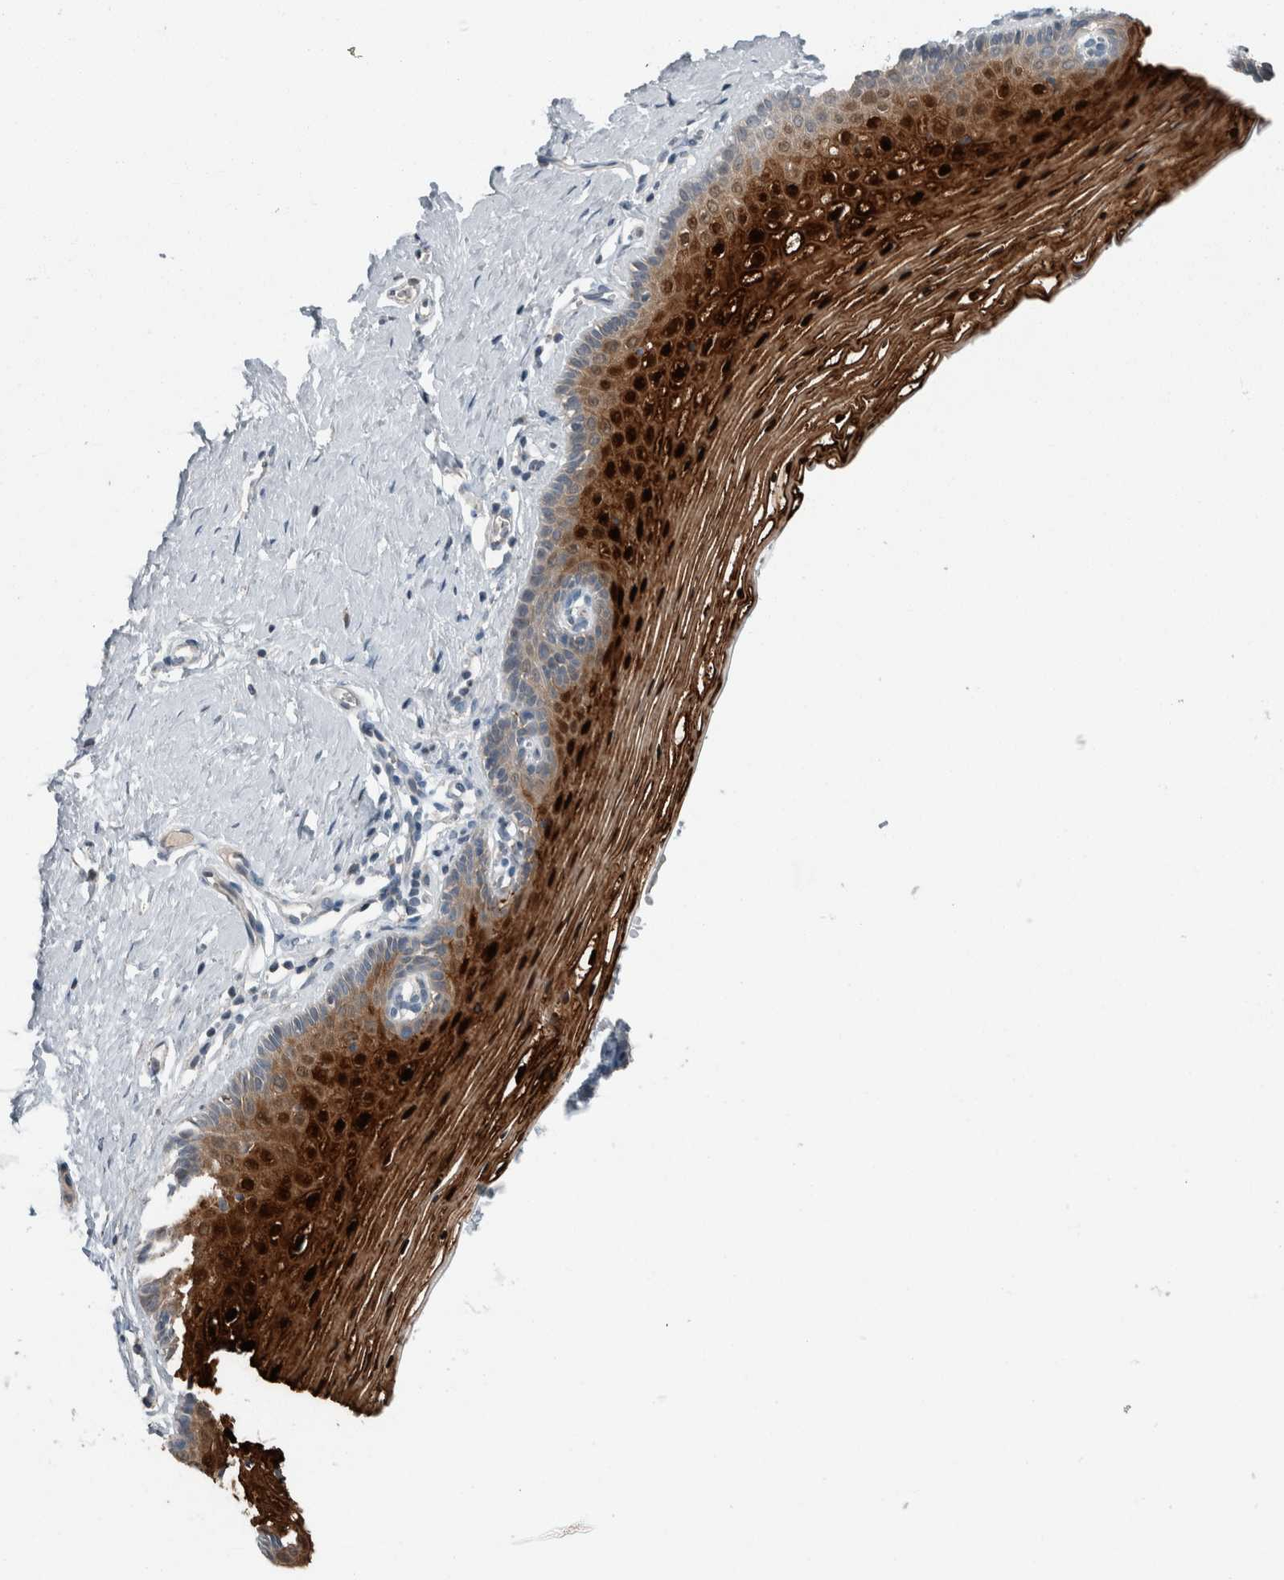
{"staining": {"intensity": "strong", "quantity": ">75%", "location": "cytoplasmic/membranous,nuclear"}, "tissue": "vagina", "cell_type": "Squamous epithelial cells", "image_type": "normal", "snomed": [{"axis": "morphology", "description": "Normal tissue, NOS"}, {"axis": "topography", "description": "Vagina"}], "caption": "Immunohistochemistry of normal vagina reveals high levels of strong cytoplasmic/membranous,nuclear staining in about >75% of squamous epithelial cells. The staining was performed using DAB, with brown indicating positive protein expression. Nuclei are stained blue with hematoxylin.", "gene": "KNTC1", "patient": {"sex": "female", "age": 32}}